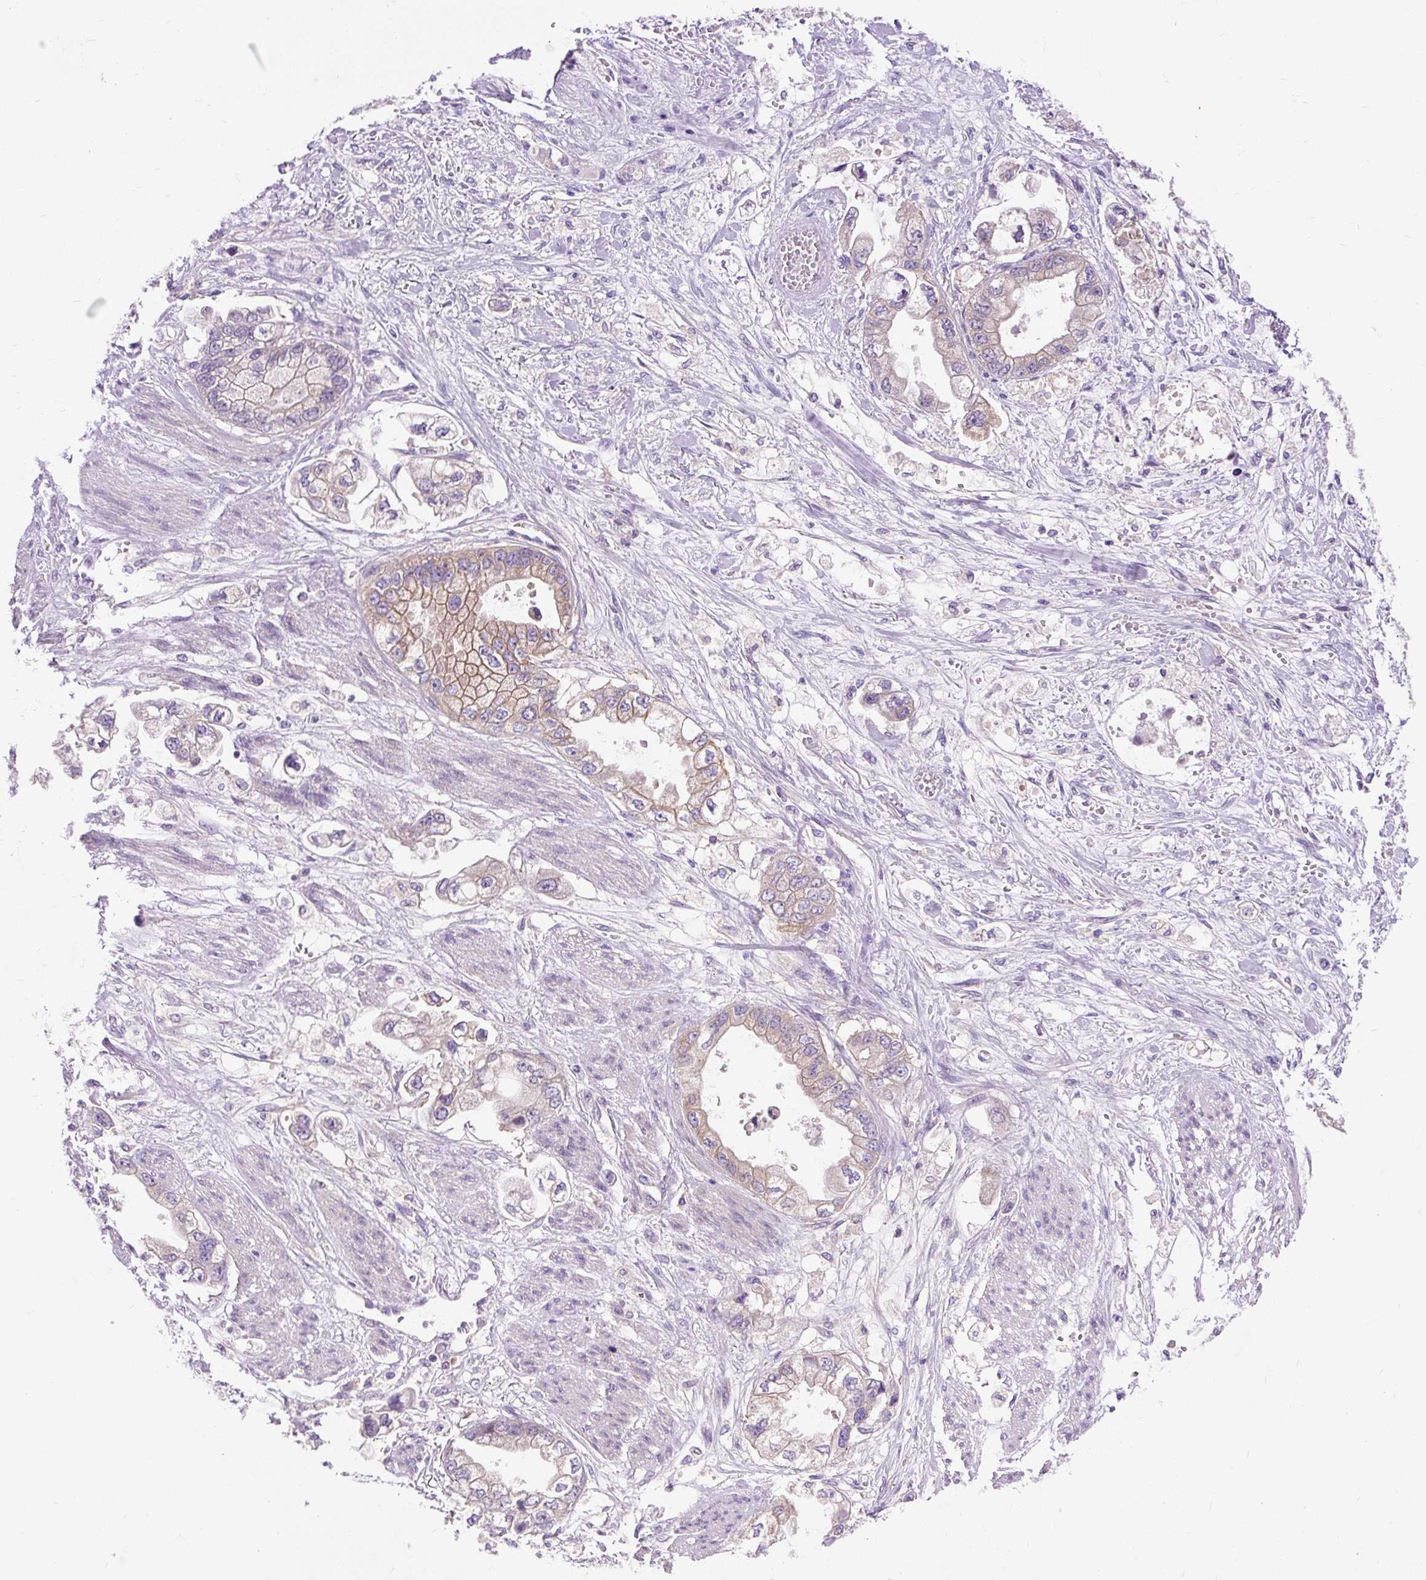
{"staining": {"intensity": "moderate", "quantity": "25%-75%", "location": "cytoplasmic/membranous"}, "tissue": "stomach cancer", "cell_type": "Tumor cells", "image_type": "cancer", "snomed": [{"axis": "morphology", "description": "Adenocarcinoma, NOS"}, {"axis": "topography", "description": "Stomach"}], "caption": "Approximately 25%-75% of tumor cells in human adenocarcinoma (stomach) show moderate cytoplasmic/membranous protein positivity as visualized by brown immunohistochemical staining.", "gene": "OR4K15", "patient": {"sex": "male", "age": 62}}